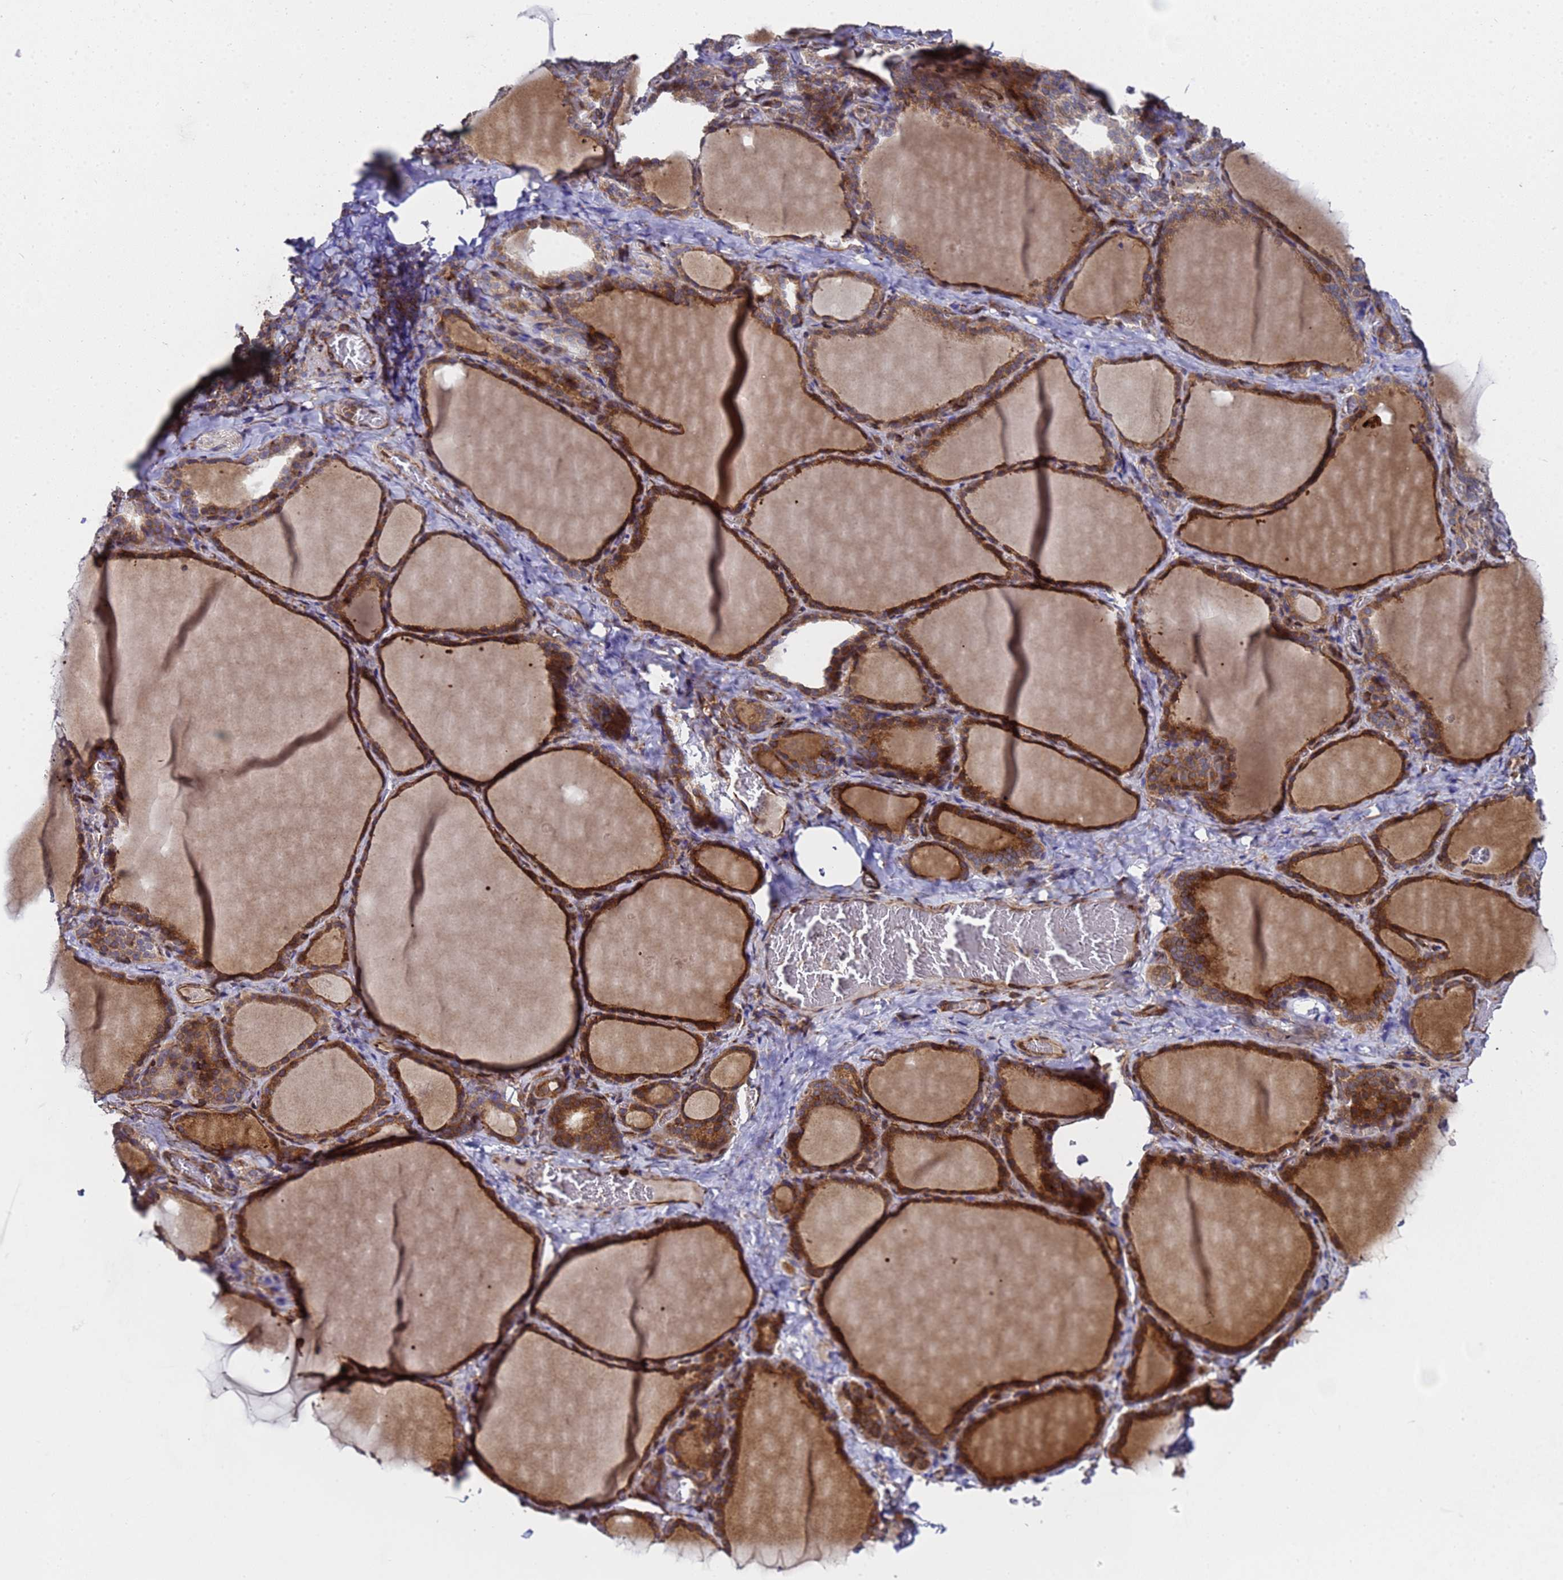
{"staining": {"intensity": "strong", "quantity": ">75%", "location": "cytoplasmic/membranous"}, "tissue": "thyroid gland", "cell_type": "Glandular cells", "image_type": "normal", "snomed": [{"axis": "morphology", "description": "Normal tissue, NOS"}, {"axis": "topography", "description": "Thyroid gland"}], "caption": "This histopathology image shows immunohistochemistry (IHC) staining of benign human thyroid gland, with high strong cytoplasmic/membranous positivity in approximately >75% of glandular cells.", "gene": "MOCS1", "patient": {"sex": "female", "age": 39}}